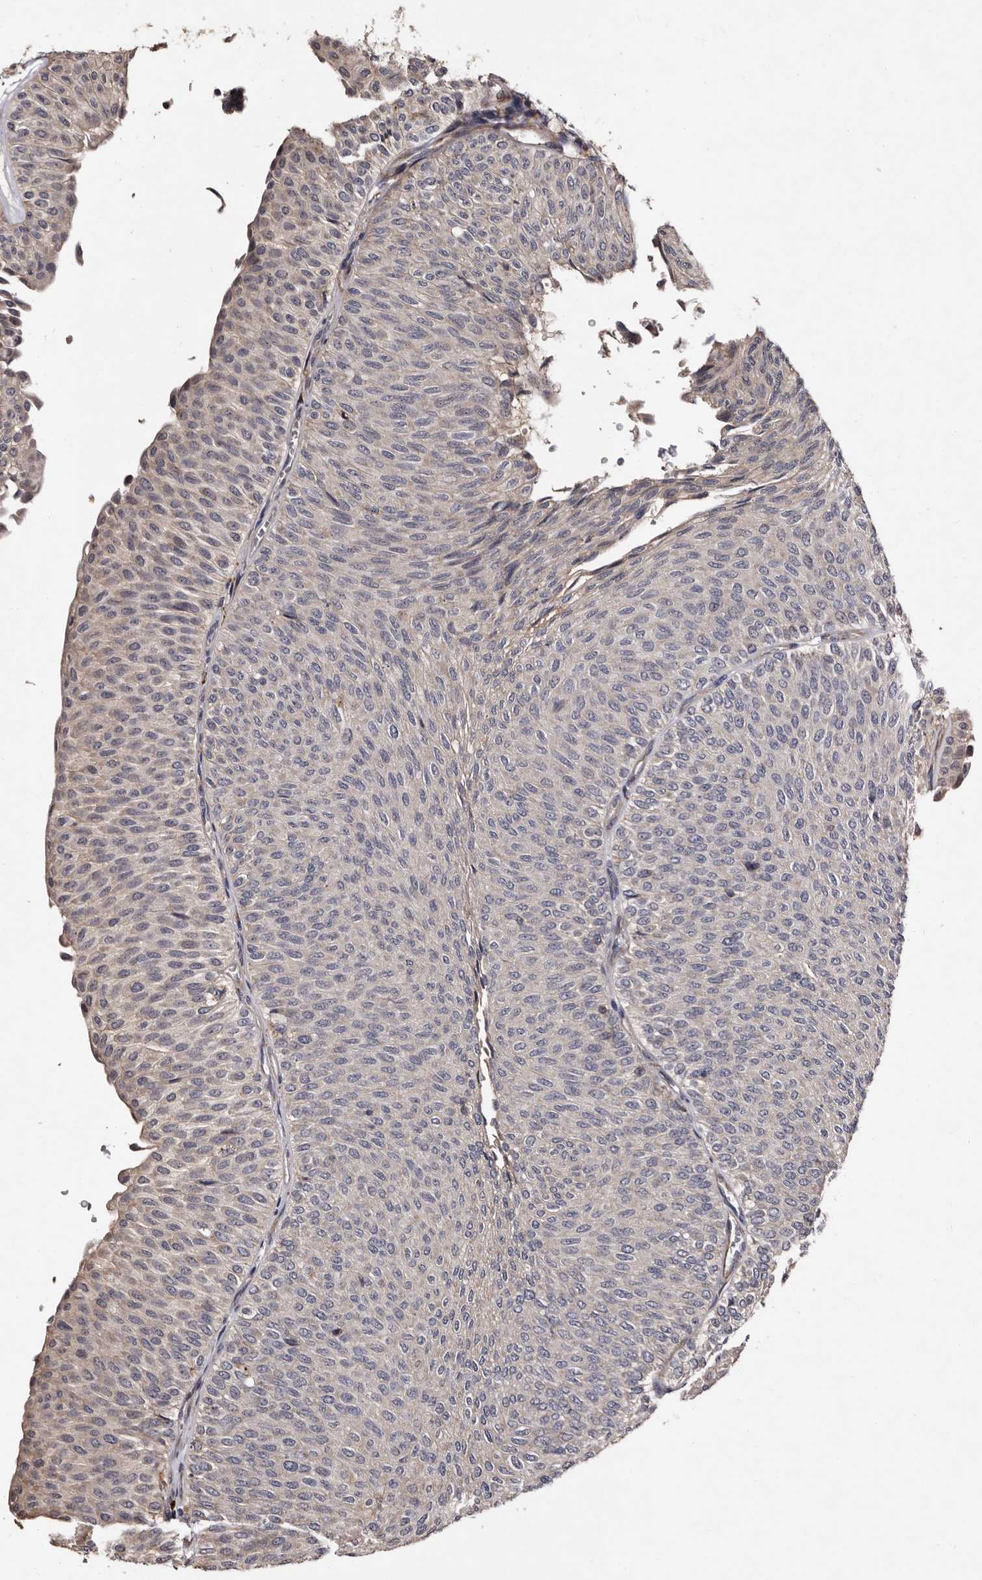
{"staining": {"intensity": "weak", "quantity": "<25%", "location": "cytoplasmic/membranous"}, "tissue": "urothelial cancer", "cell_type": "Tumor cells", "image_type": "cancer", "snomed": [{"axis": "morphology", "description": "Urothelial carcinoma, Low grade"}, {"axis": "topography", "description": "Urinary bladder"}], "caption": "Urothelial carcinoma (low-grade) was stained to show a protein in brown. There is no significant staining in tumor cells.", "gene": "PRKD3", "patient": {"sex": "male", "age": 78}}